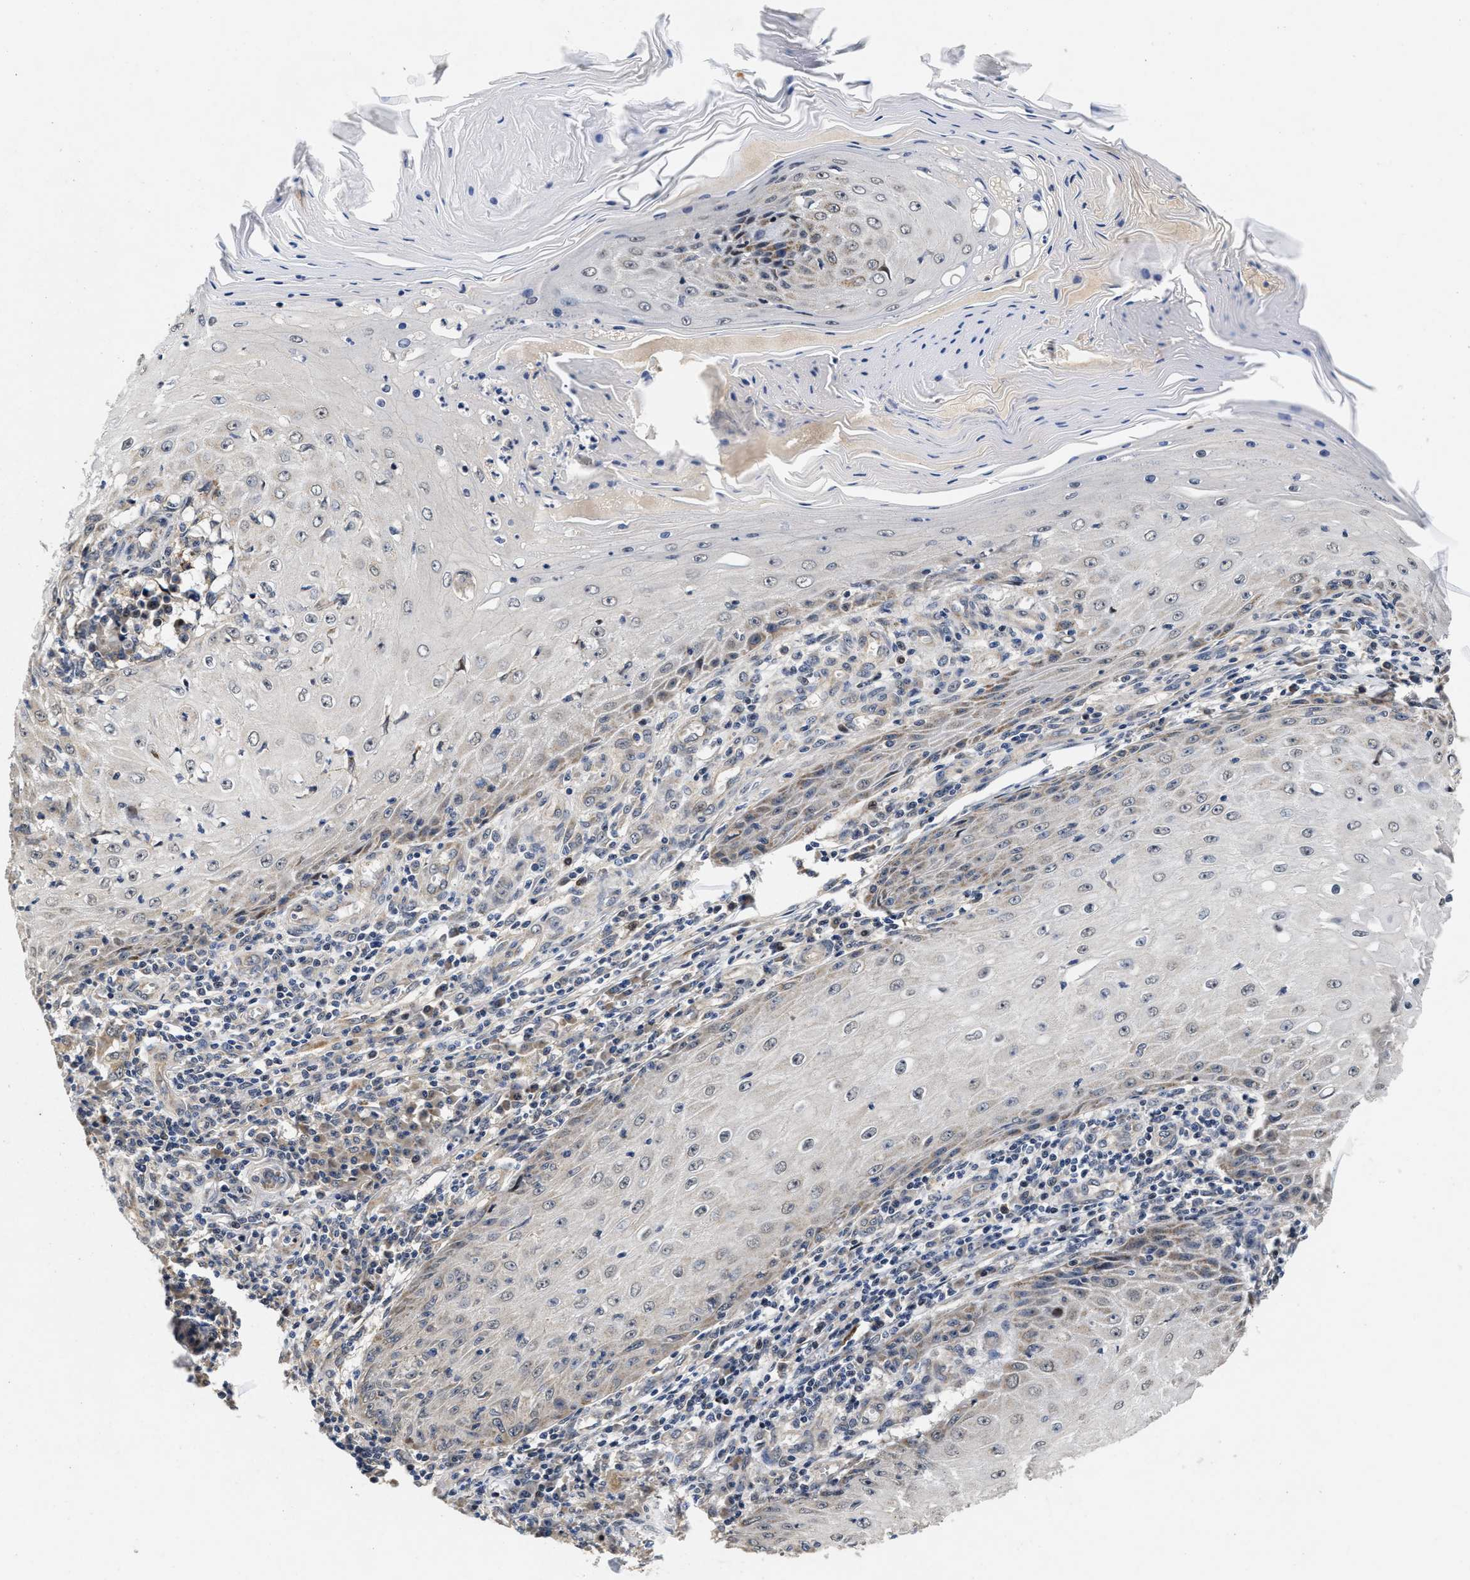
{"staining": {"intensity": "weak", "quantity": "<25%", "location": "cytoplasmic/membranous"}, "tissue": "skin cancer", "cell_type": "Tumor cells", "image_type": "cancer", "snomed": [{"axis": "morphology", "description": "Squamous cell carcinoma, NOS"}, {"axis": "topography", "description": "Skin"}], "caption": "Protein analysis of skin cancer (squamous cell carcinoma) displays no significant positivity in tumor cells.", "gene": "SCYL2", "patient": {"sex": "female", "age": 73}}